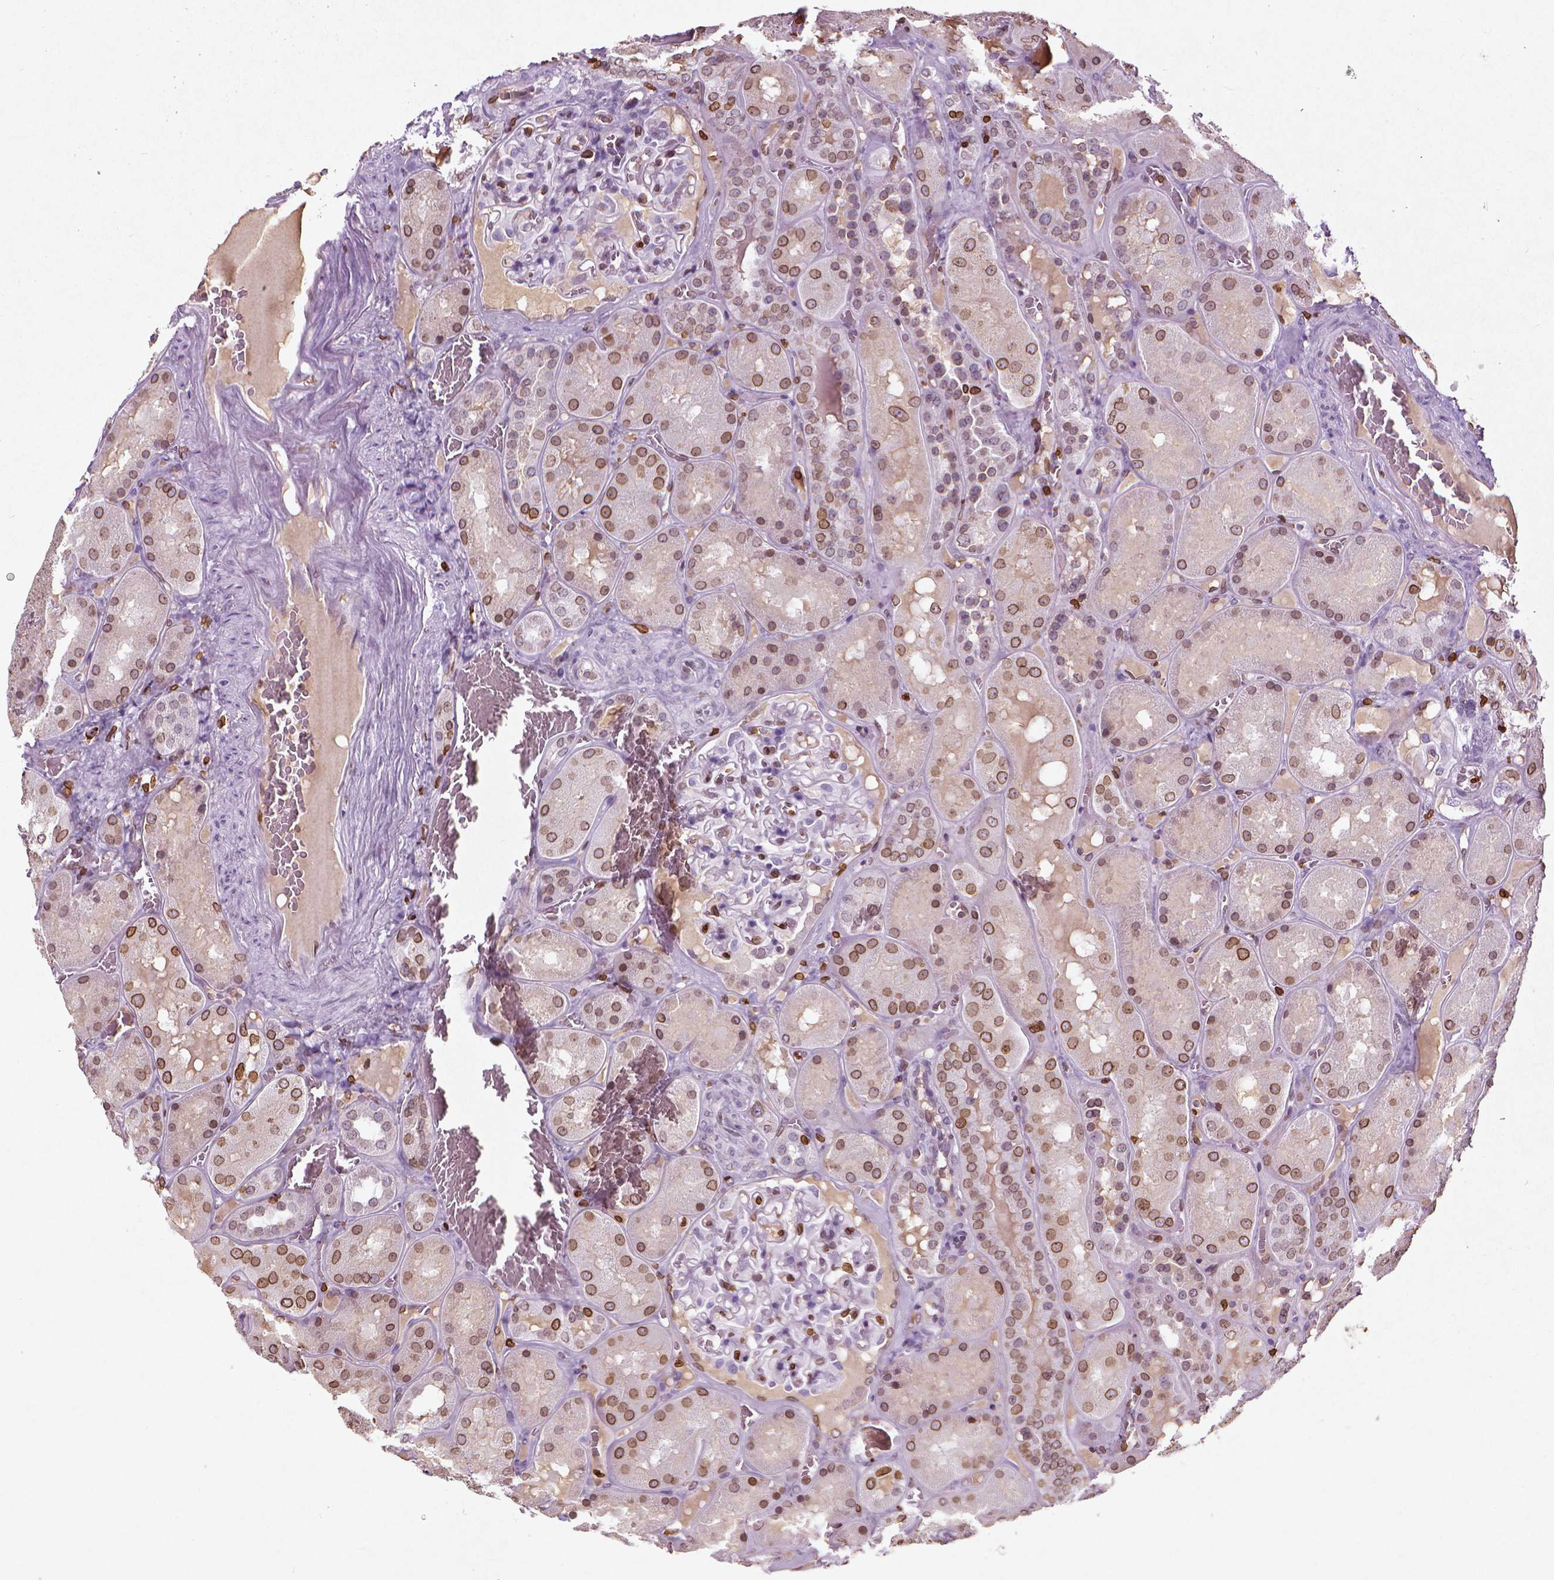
{"staining": {"intensity": "moderate", "quantity": "<25%", "location": "nuclear"}, "tissue": "kidney", "cell_type": "Cells in glomeruli", "image_type": "normal", "snomed": [{"axis": "morphology", "description": "Normal tissue, NOS"}, {"axis": "topography", "description": "Kidney"}], "caption": "IHC of benign human kidney displays low levels of moderate nuclear expression in about <25% of cells in glomeruli. (Brightfield microscopy of DAB IHC at high magnification).", "gene": "LMNB1", "patient": {"sex": "male", "age": 73}}